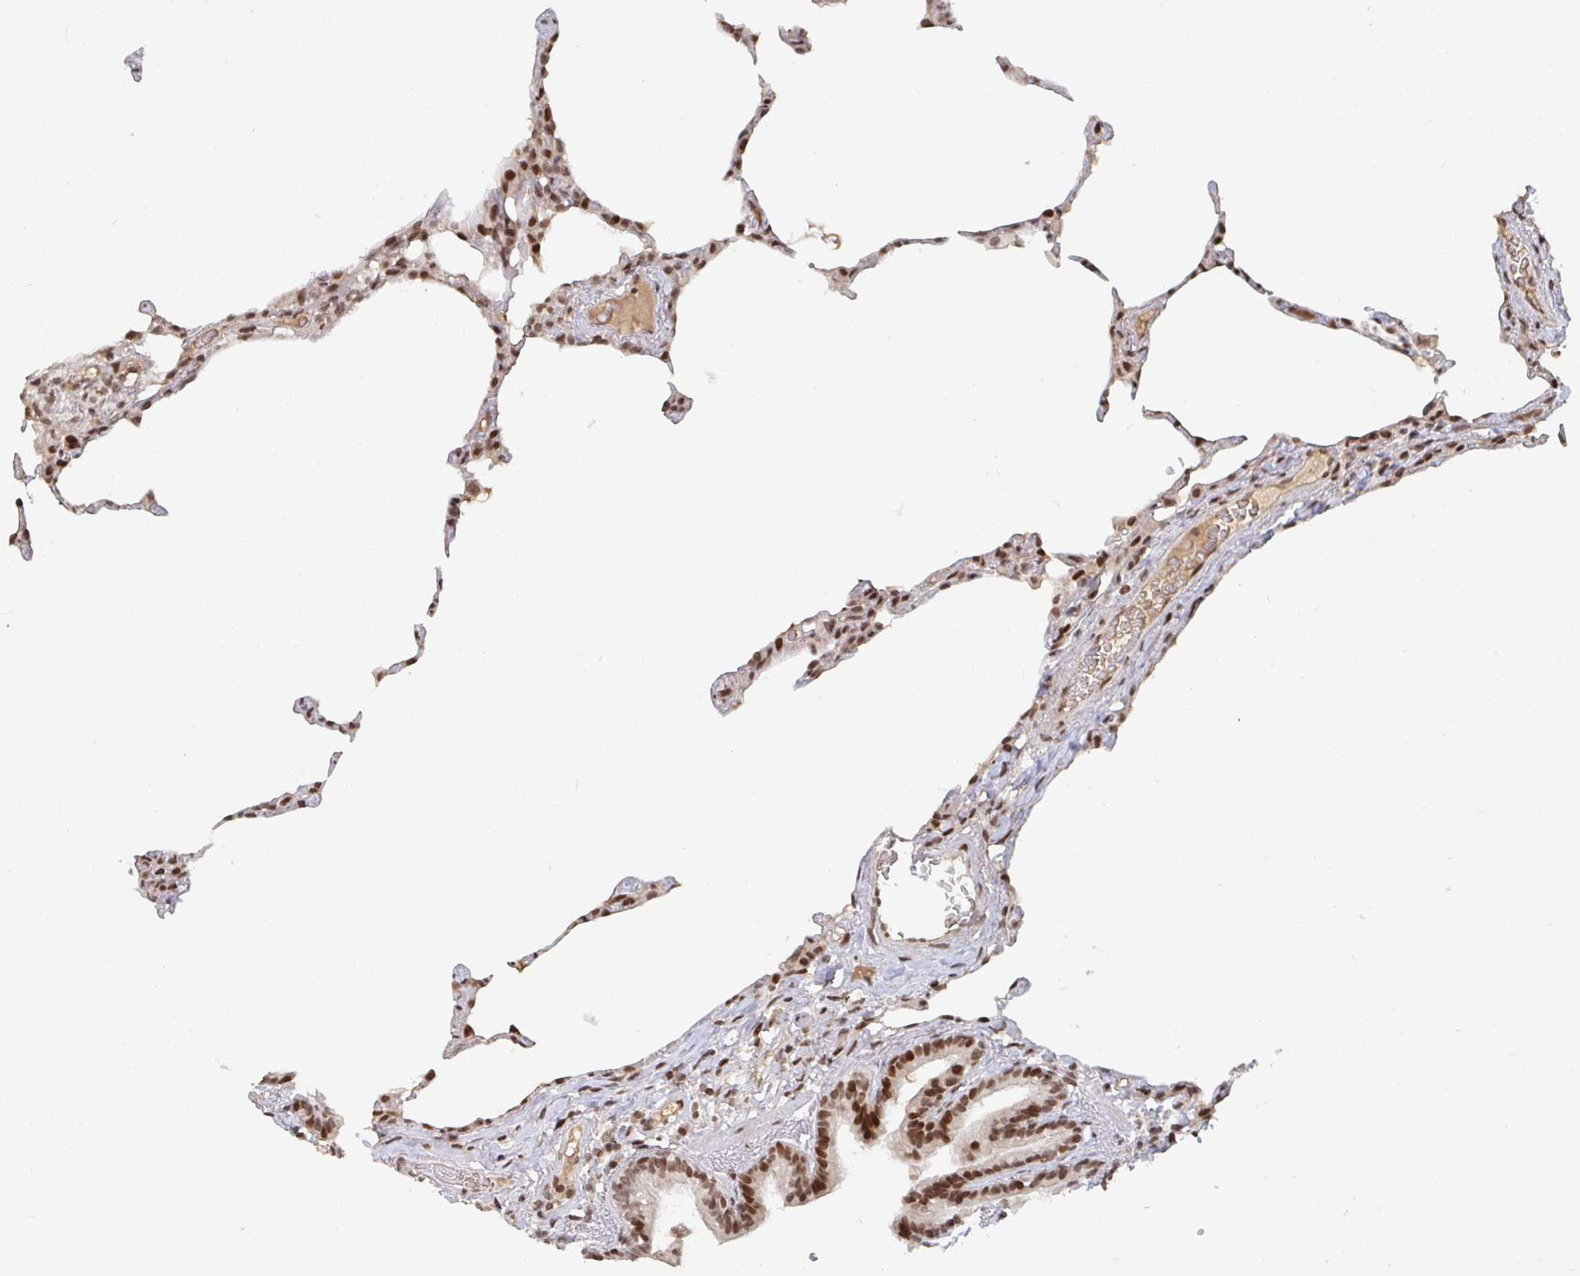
{"staining": {"intensity": "moderate", "quantity": ">75%", "location": "nuclear"}, "tissue": "lung", "cell_type": "Alveolar cells", "image_type": "normal", "snomed": [{"axis": "morphology", "description": "Normal tissue, NOS"}, {"axis": "topography", "description": "Lung"}], "caption": "Moderate nuclear staining for a protein is identified in approximately >75% of alveolar cells of benign lung using immunohistochemistry (IHC).", "gene": "ZDHHC12", "patient": {"sex": "female", "age": 57}}